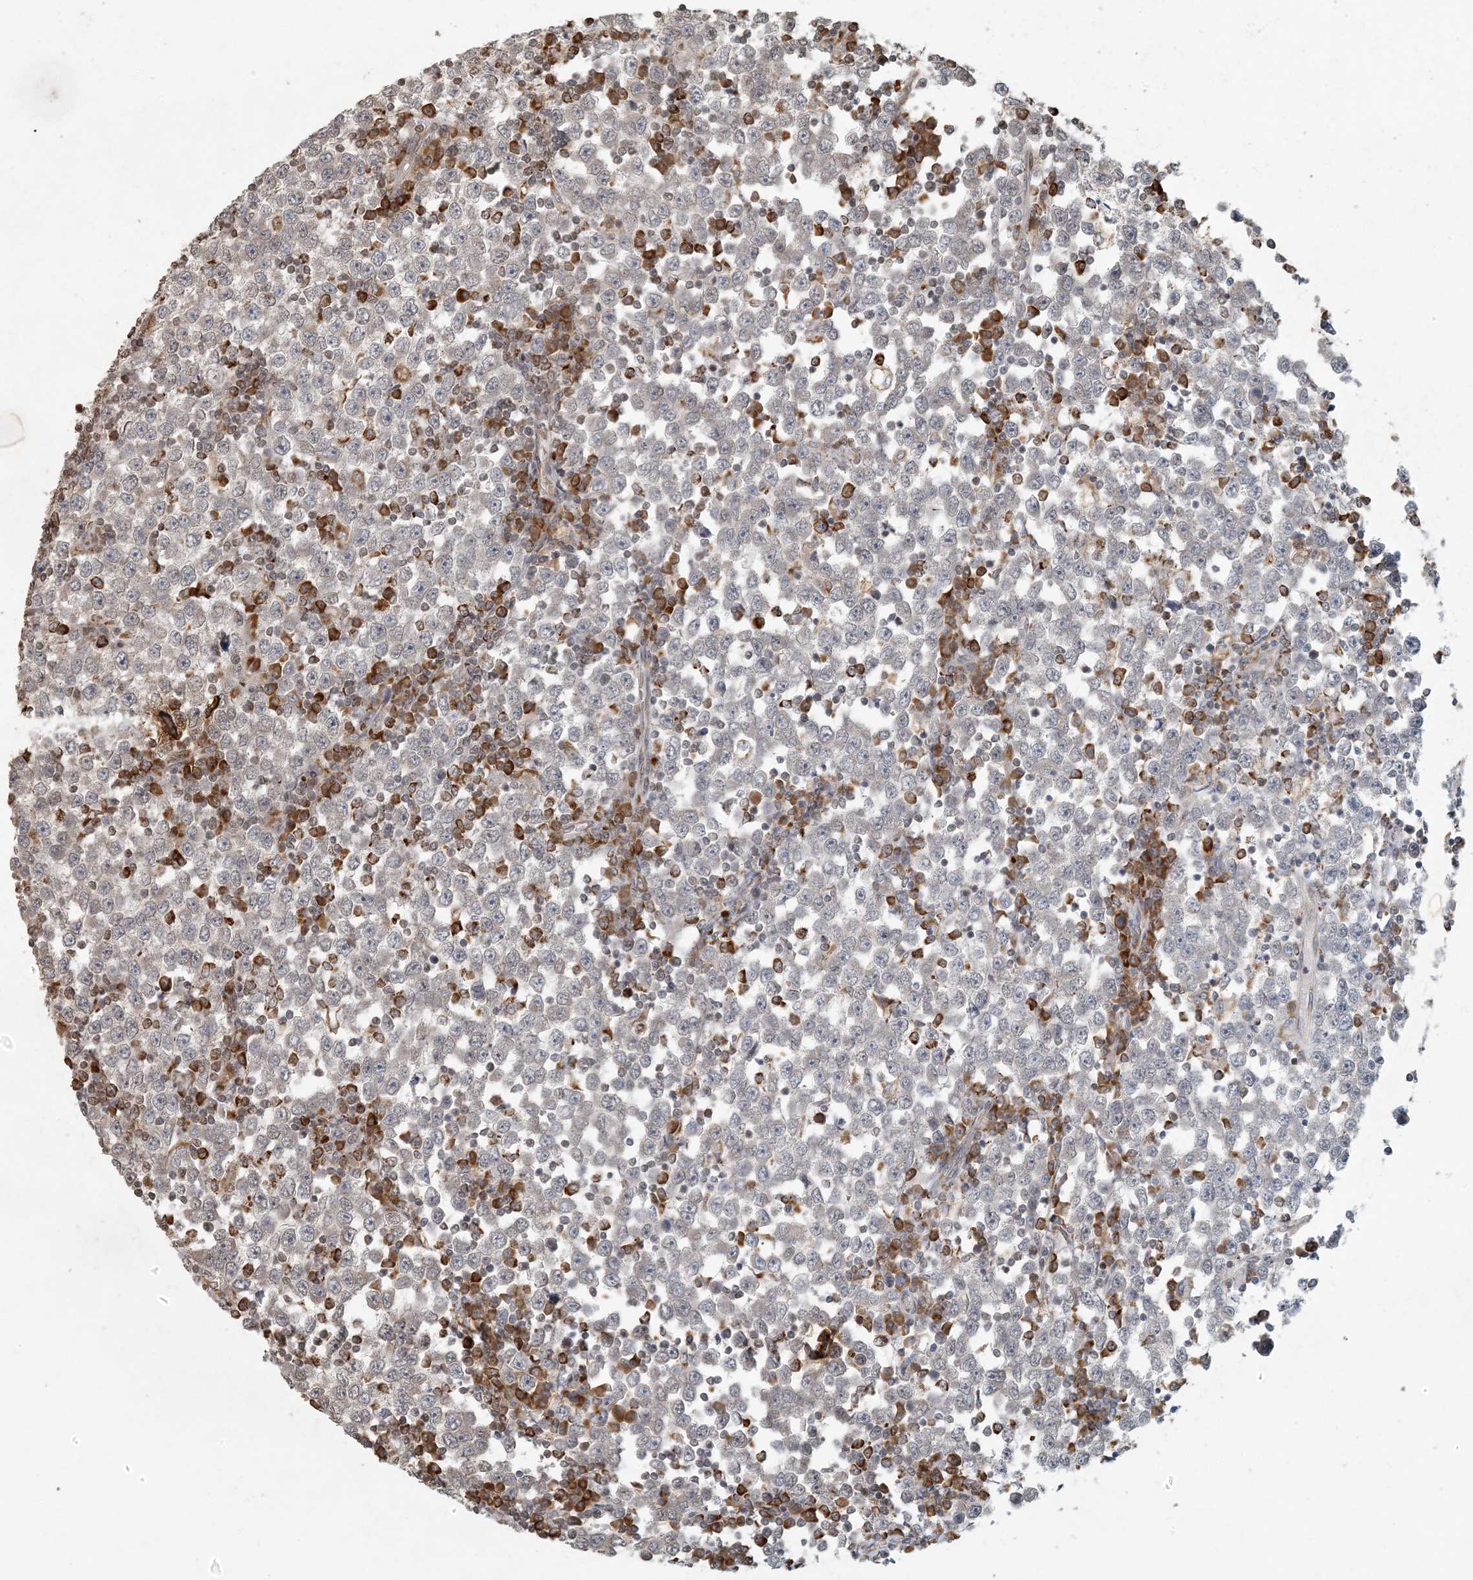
{"staining": {"intensity": "weak", "quantity": "<25%", "location": "nuclear"}, "tissue": "testis cancer", "cell_type": "Tumor cells", "image_type": "cancer", "snomed": [{"axis": "morphology", "description": "Seminoma, NOS"}, {"axis": "topography", "description": "Testis"}], "caption": "Immunohistochemical staining of testis seminoma displays no significant positivity in tumor cells.", "gene": "AK9", "patient": {"sex": "male", "age": 65}}